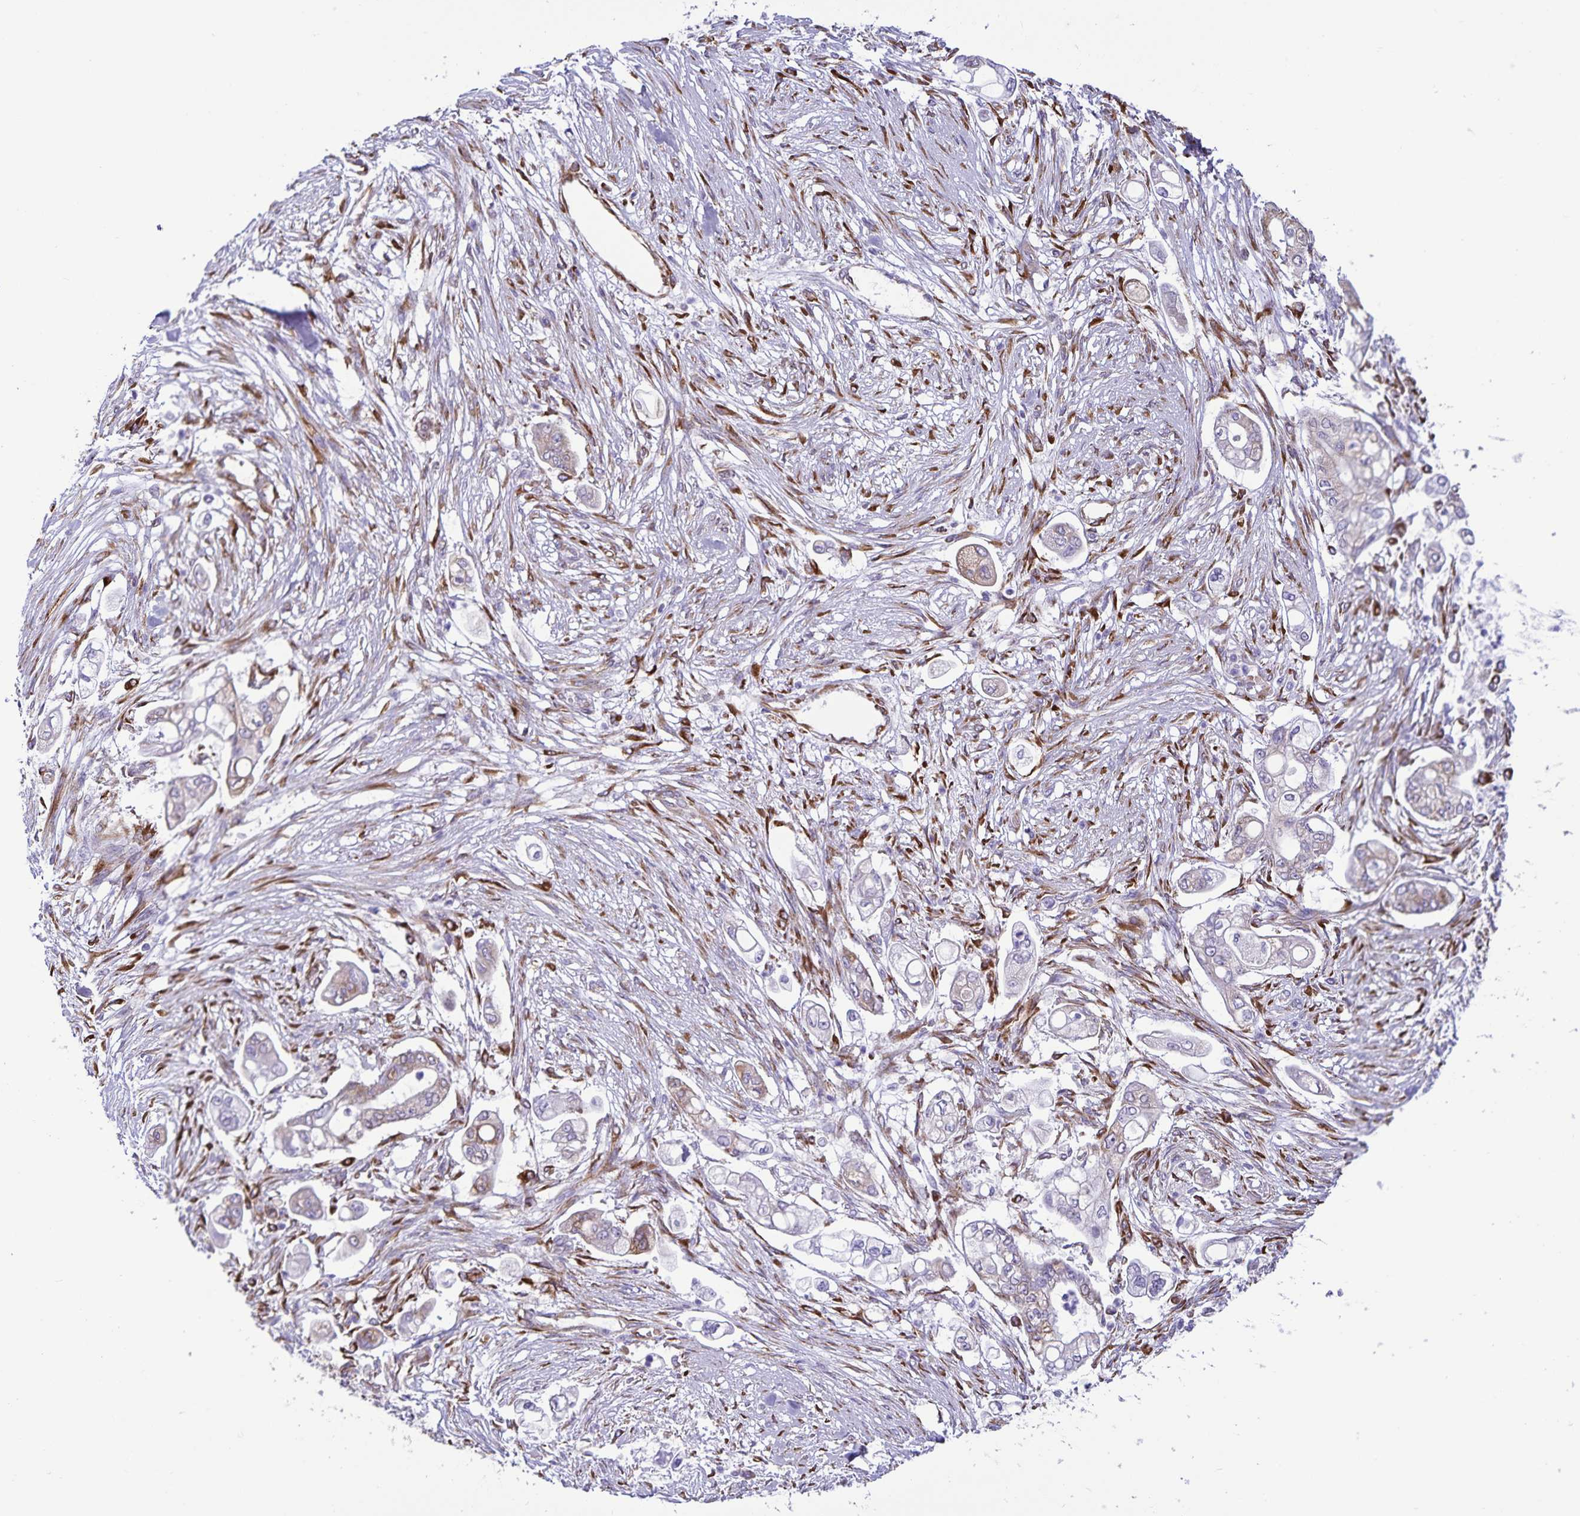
{"staining": {"intensity": "negative", "quantity": "none", "location": "none"}, "tissue": "pancreatic cancer", "cell_type": "Tumor cells", "image_type": "cancer", "snomed": [{"axis": "morphology", "description": "Adenocarcinoma, NOS"}, {"axis": "topography", "description": "Pancreas"}], "caption": "Tumor cells show no significant staining in adenocarcinoma (pancreatic).", "gene": "RCN1", "patient": {"sex": "female", "age": 69}}